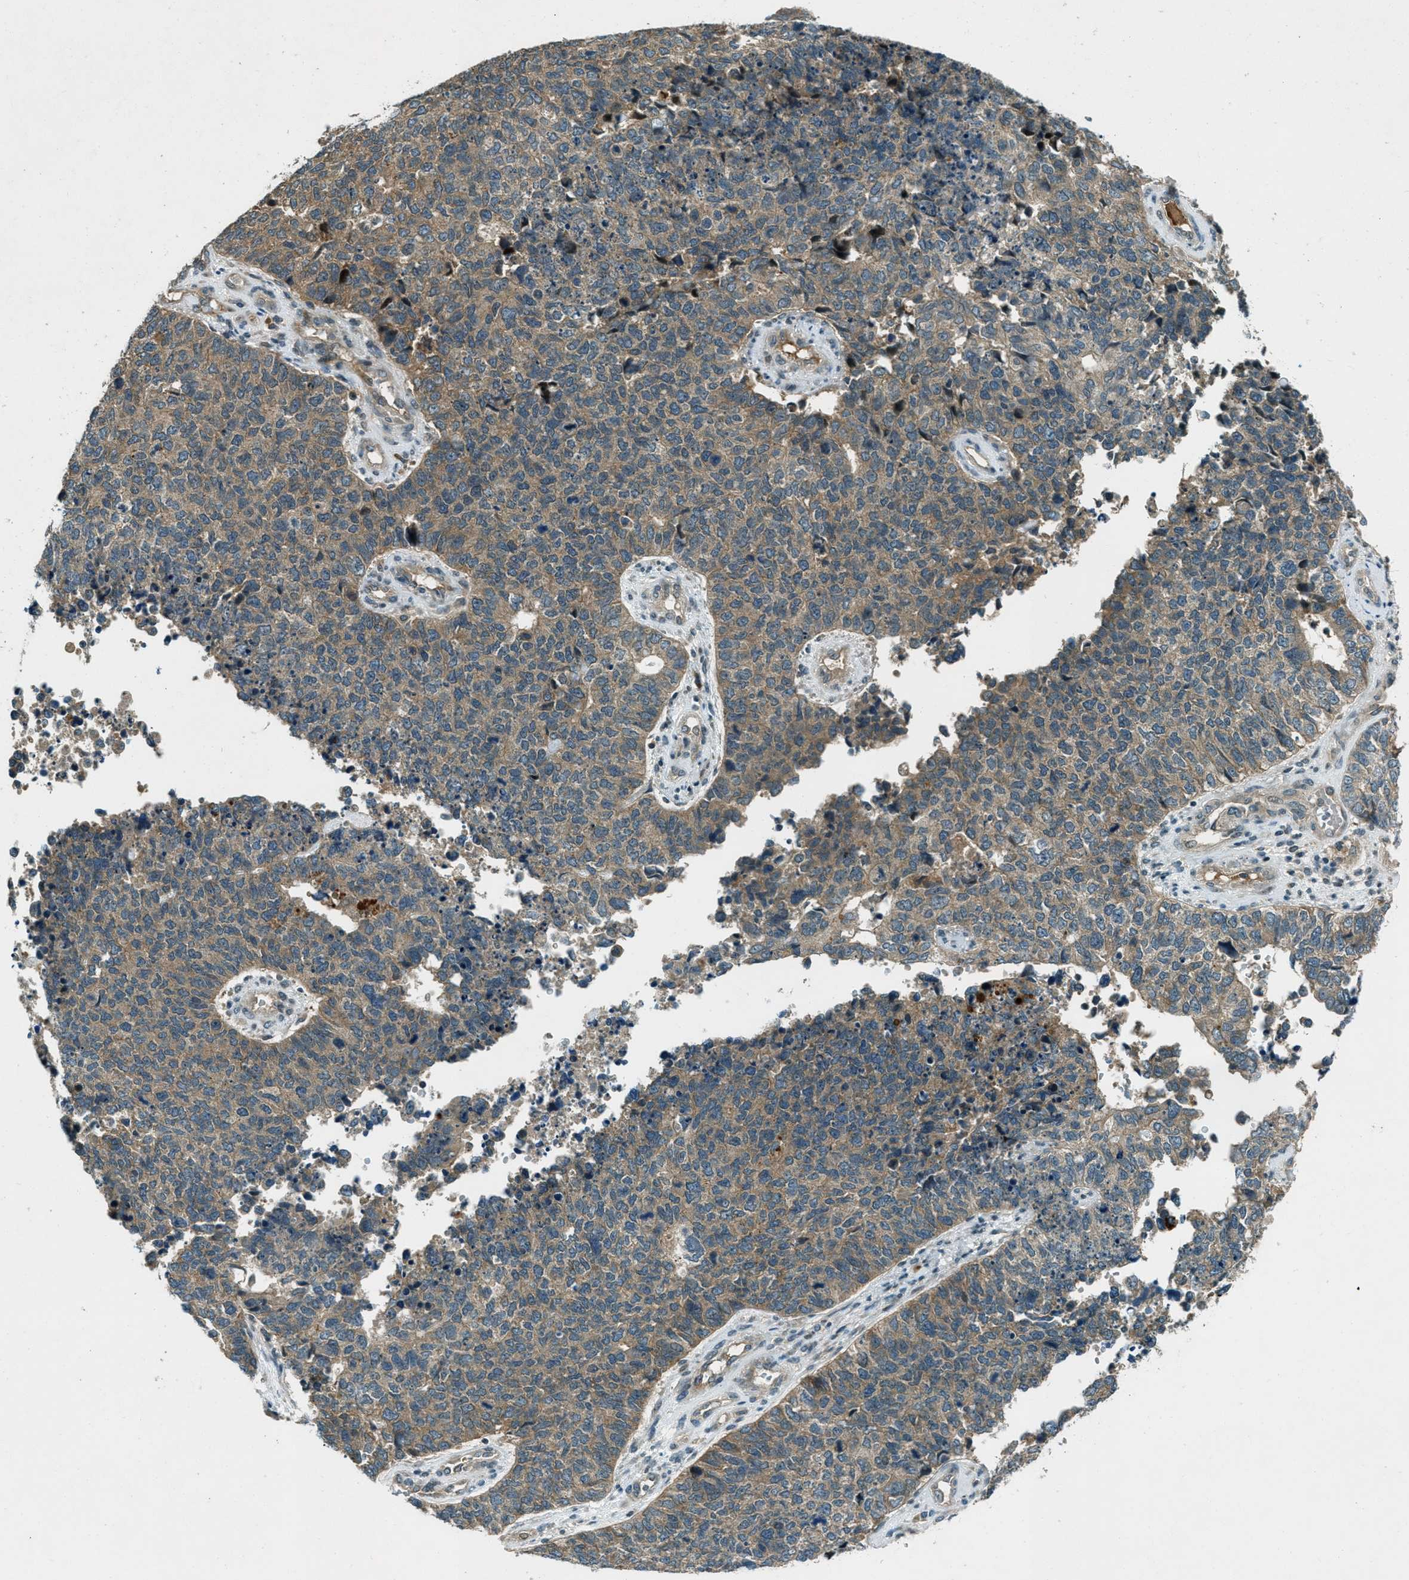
{"staining": {"intensity": "weak", "quantity": ">75%", "location": "cytoplasmic/membranous"}, "tissue": "cervical cancer", "cell_type": "Tumor cells", "image_type": "cancer", "snomed": [{"axis": "morphology", "description": "Squamous cell carcinoma, NOS"}, {"axis": "topography", "description": "Cervix"}], "caption": "Protein positivity by IHC exhibits weak cytoplasmic/membranous staining in approximately >75% of tumor cells in squamous cell carcinoma (cervical).", "gene": "STK11", "patient": {"sex": "female", "age": 63}}